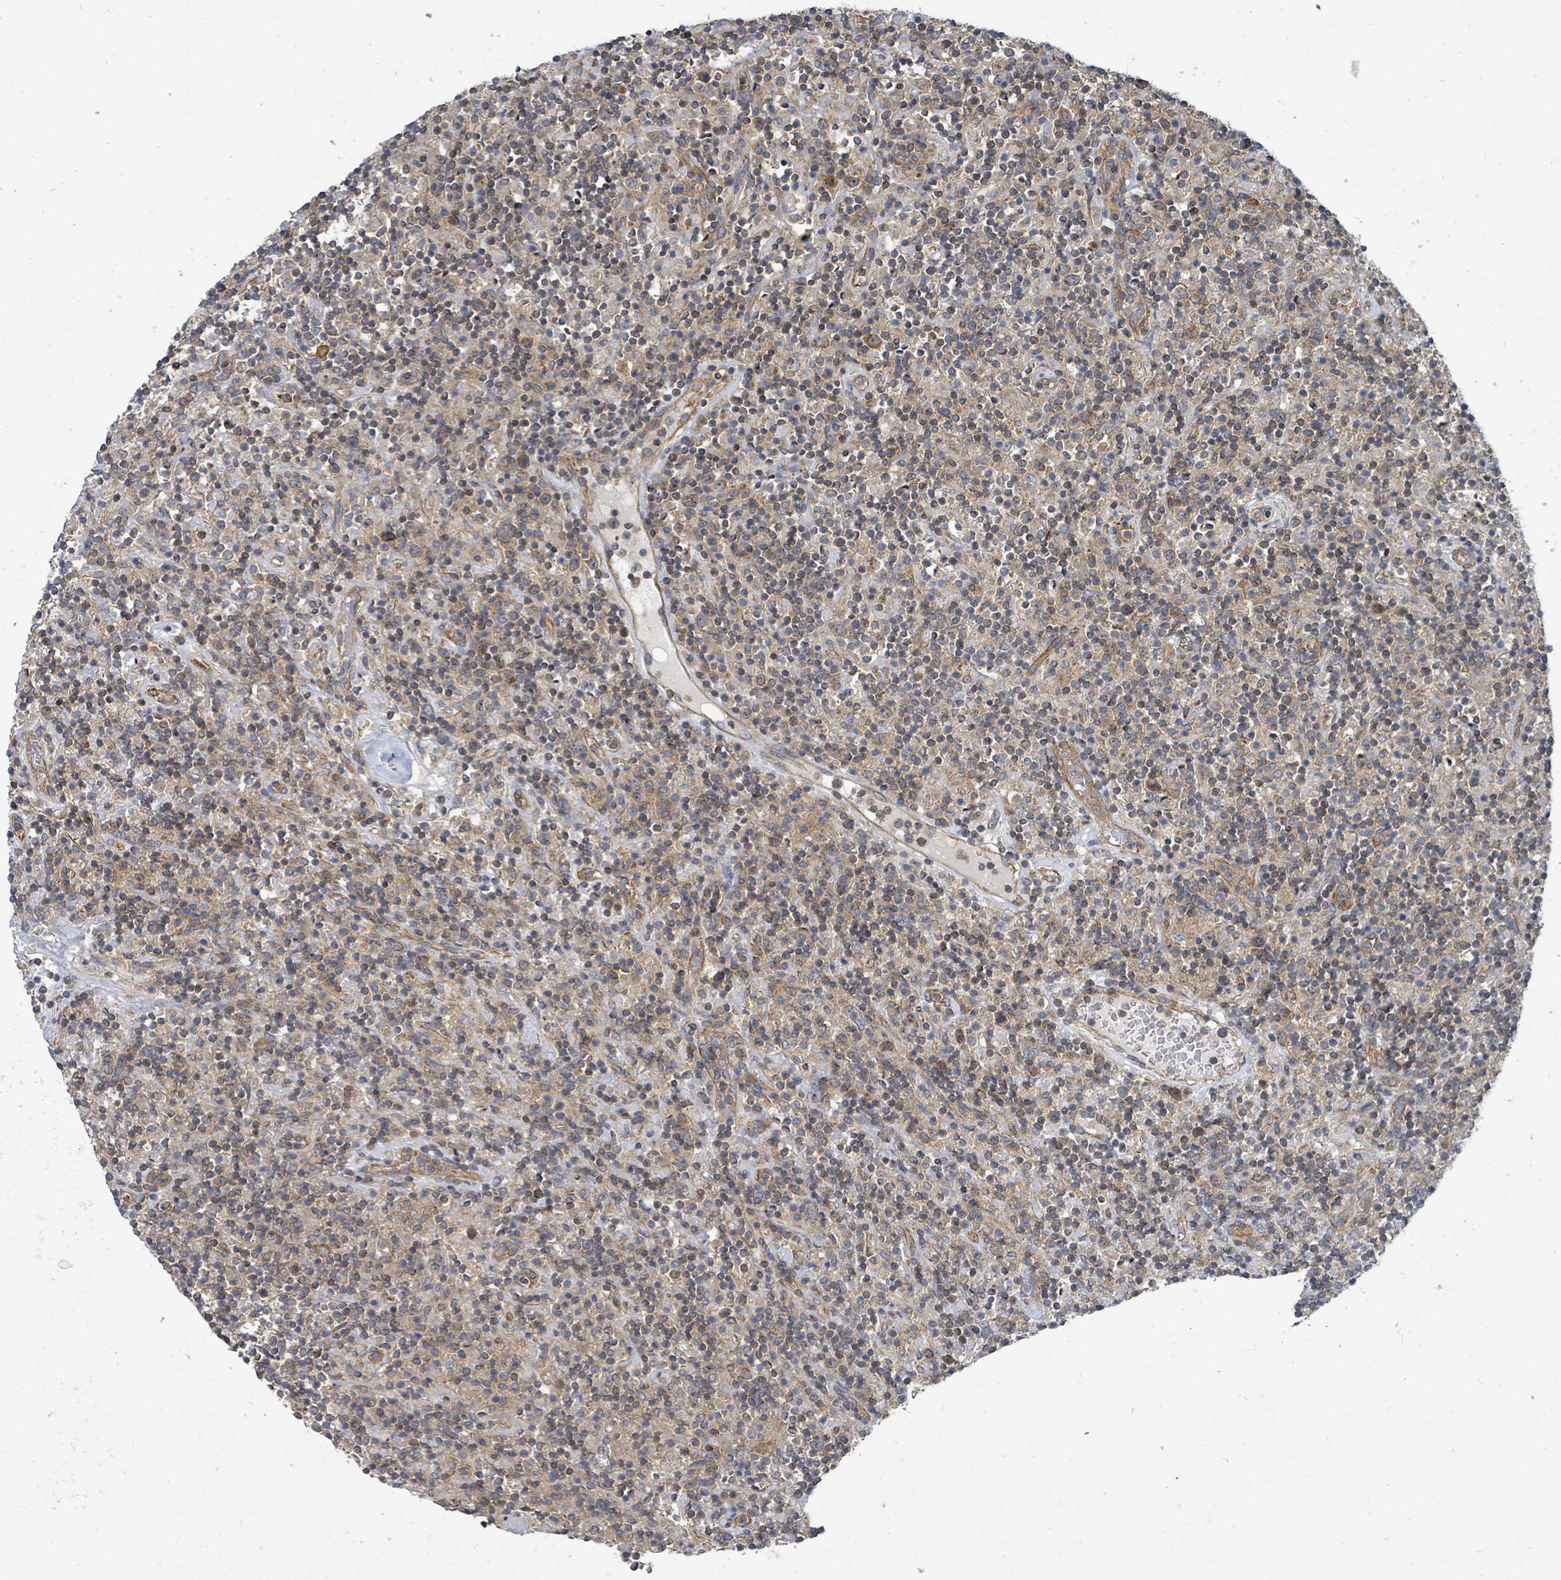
{"staining": {"intensity": "moderate", "quantity": "25%-75%", "location": "cytoplasmic/membranous"}, "tissue": "lymphoma", "cell_type": "Tumor cells", "image_type": "cancer", "snomed": [{"axis": "morphology", "description": "Hodgkin's disease, NOS"}, {"axis": "topography", "description": "Lymph node"}], "caption": "IHC staining of lymphoma, which shows medium levels of moderate cytoplasmic/membranous staining in approximately 25%-75% of tumor cells indicating moderate cytoplasmic/membranous protein expression. The staining was performed using DAB (brown) for protein detection and nuclei were counterstained in hematoxylin (blue).", "gene": "BOLA2B", "patient": {"sex": "male", "age": 70}}